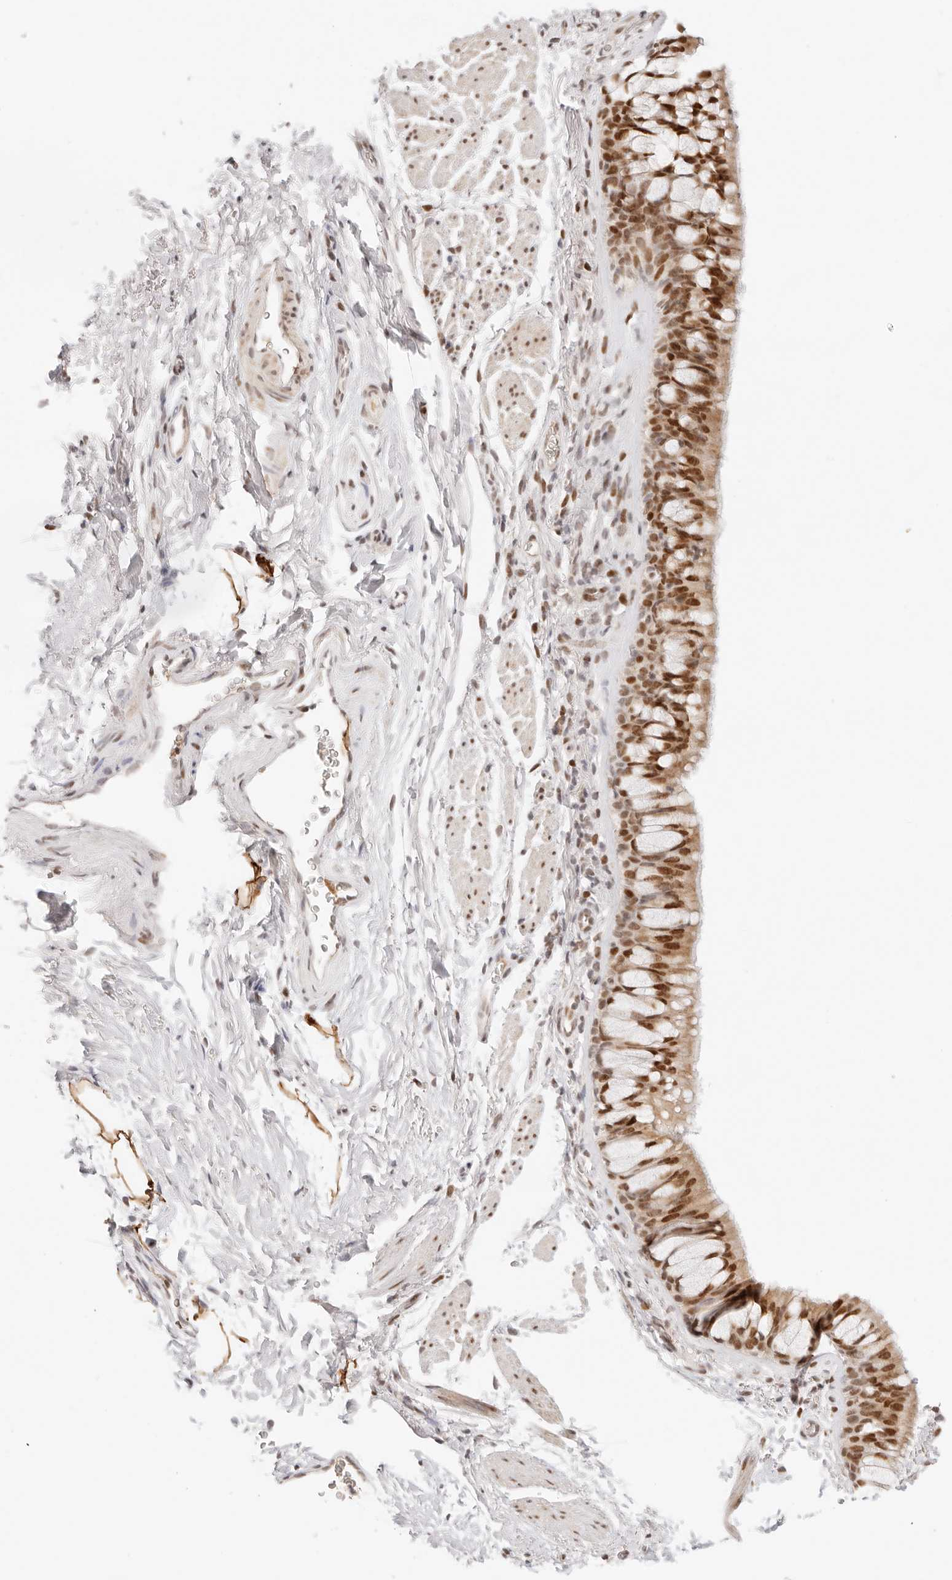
{"staining": {"intensity": "strong", "quantity": ">75%", "location": "cytoplasmic/membranous,nuclear"}, "tissue": "bronchus", "cell_type": "Respiratory epithelial cells", "image_type": "normal", "snomed": [{"axis": "morphology", "description": "Normal tissue, NOS"}, {"axis": "topography", "description": "Cartilage tissue"}, {"axis": "topography", "description": "Bronchus"}], "caption": "About >75% of respiratory epithelial cells in unremarkable bronchus reveal strong cytoplasmic/membranous,nuclear protein staining as visualized by brown immunohistochemical staining.", "gene": "HOXC5", "patient": {"sex": "female", "age": 53}}